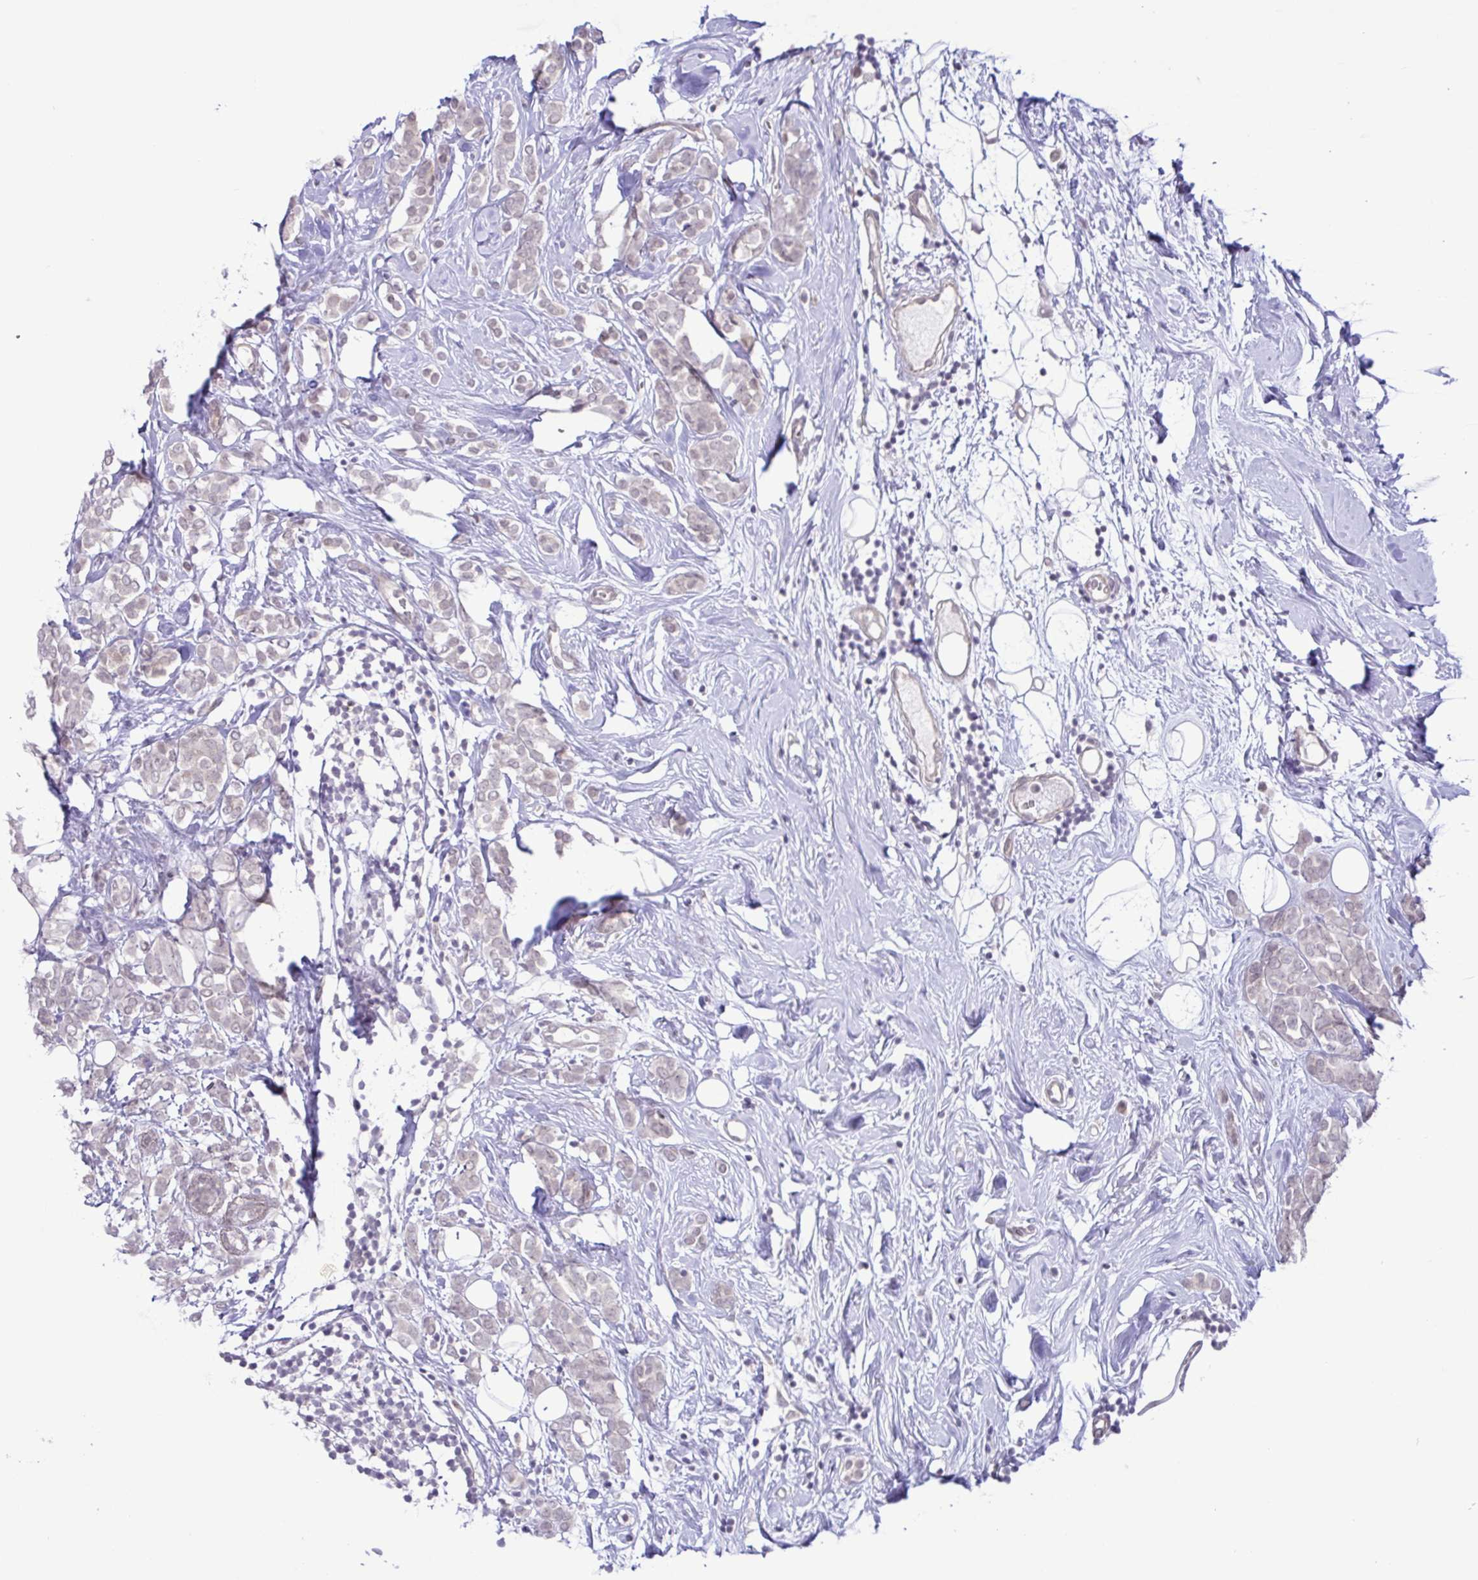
{"staining": {"intensity": "negative", "quantity": "none", "location": "none"}, "tissue": "breast cancer", "cell_type": "Tumor cells", "image_type": "cancer", "snomed": [{"axis": "morphology", "description": "Lobular carcinoma"}, {"axis": "topography", "description": "Breast"}], "caption": "Tumor cells show no significant expression in lobular carcinoma (breast).", "gene": "IL1RN", "patient": {"sex": "female", "age": 49}}